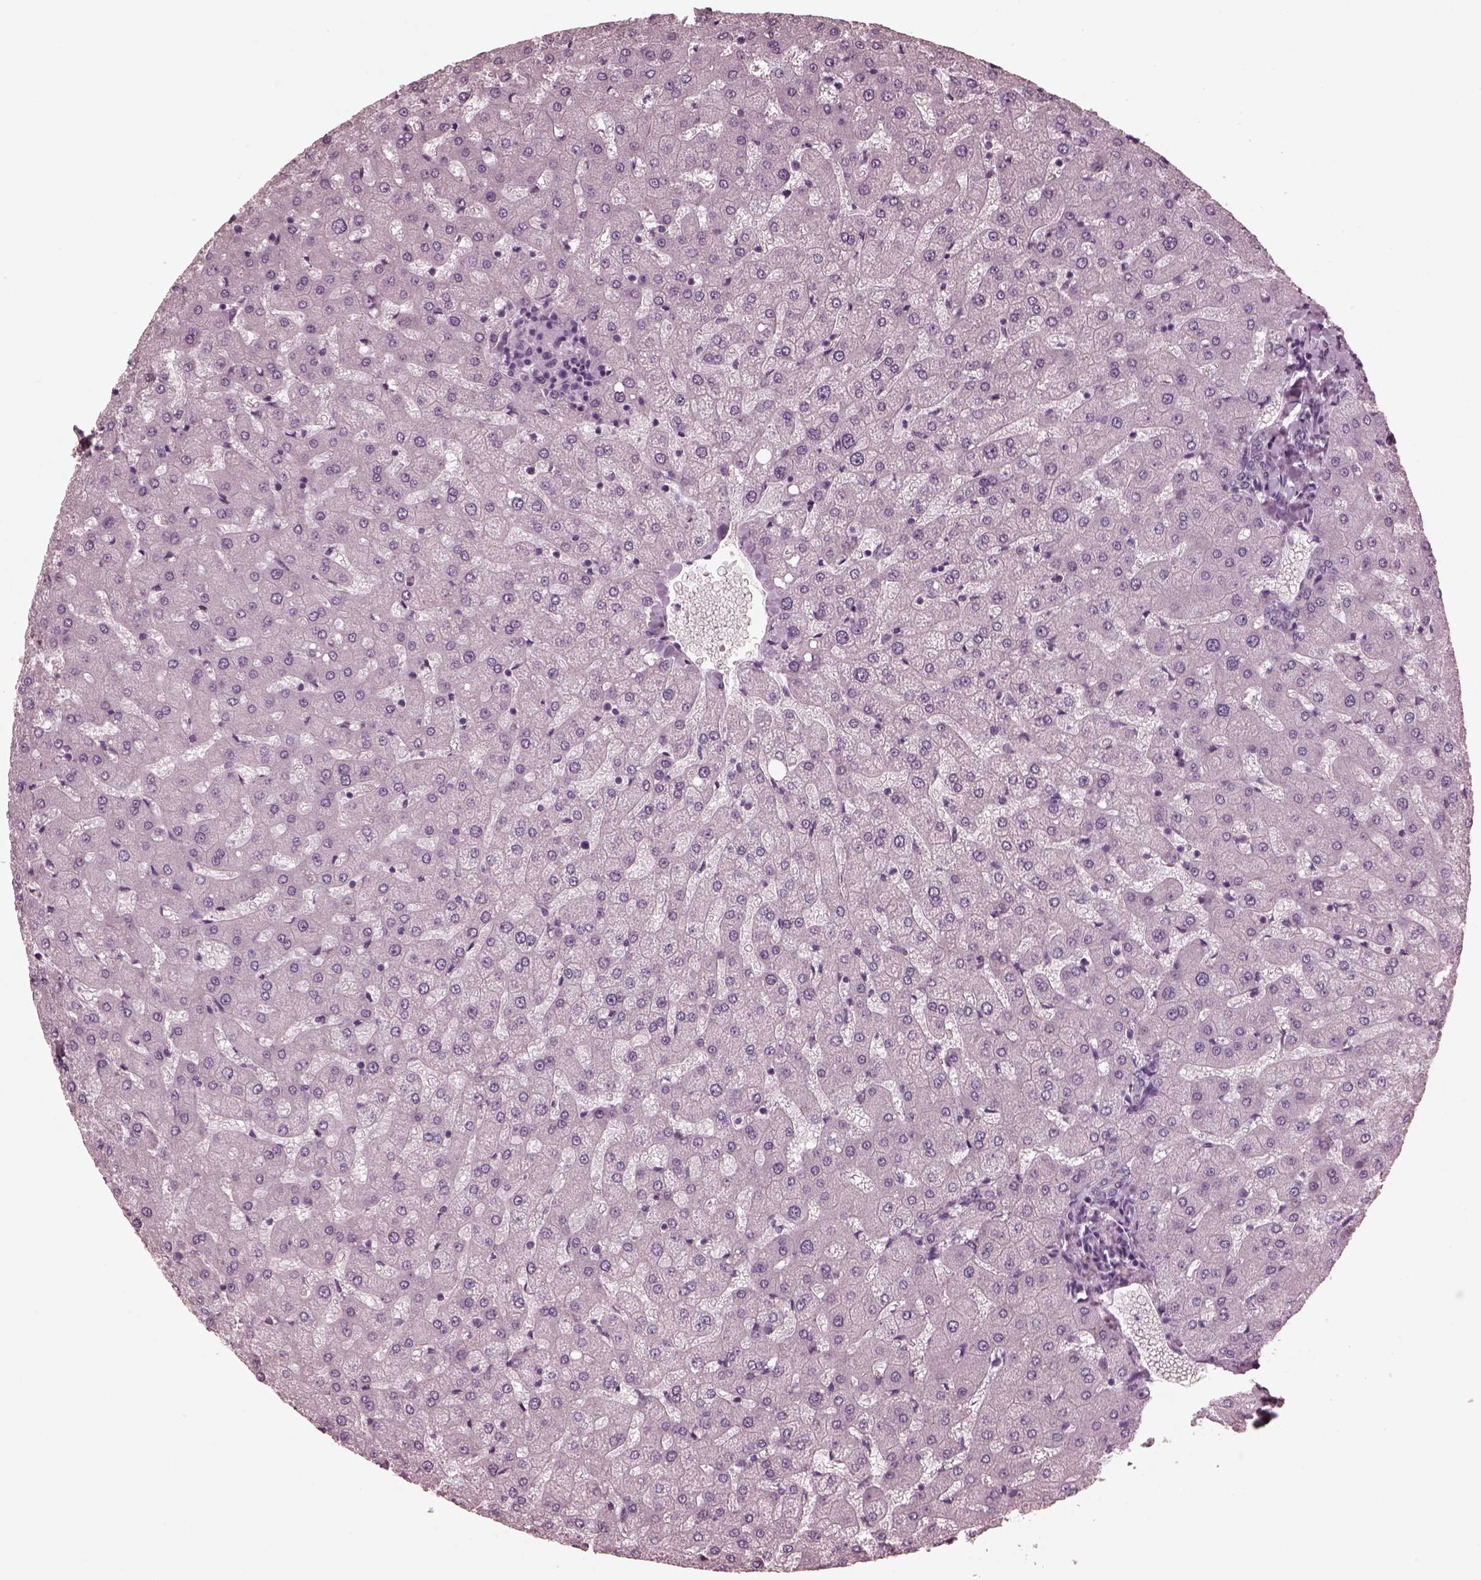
{"staining": {"intensity": "negative", "quantity": "none", "location": "none"}, "tissue": "liver", "cell_type": "Cholangiocytes", "image_type": "normal", "snomed": [{"axis": "morphology", "description": "Normal tissue, NOS"}, {"axis": "topography", "description": "Liver"}], "caption": "Image shows no significant protein expression in cholangiocytes of normal liver.", "gene": "CGA", "patient": {"sex": "female", "age": 50}}